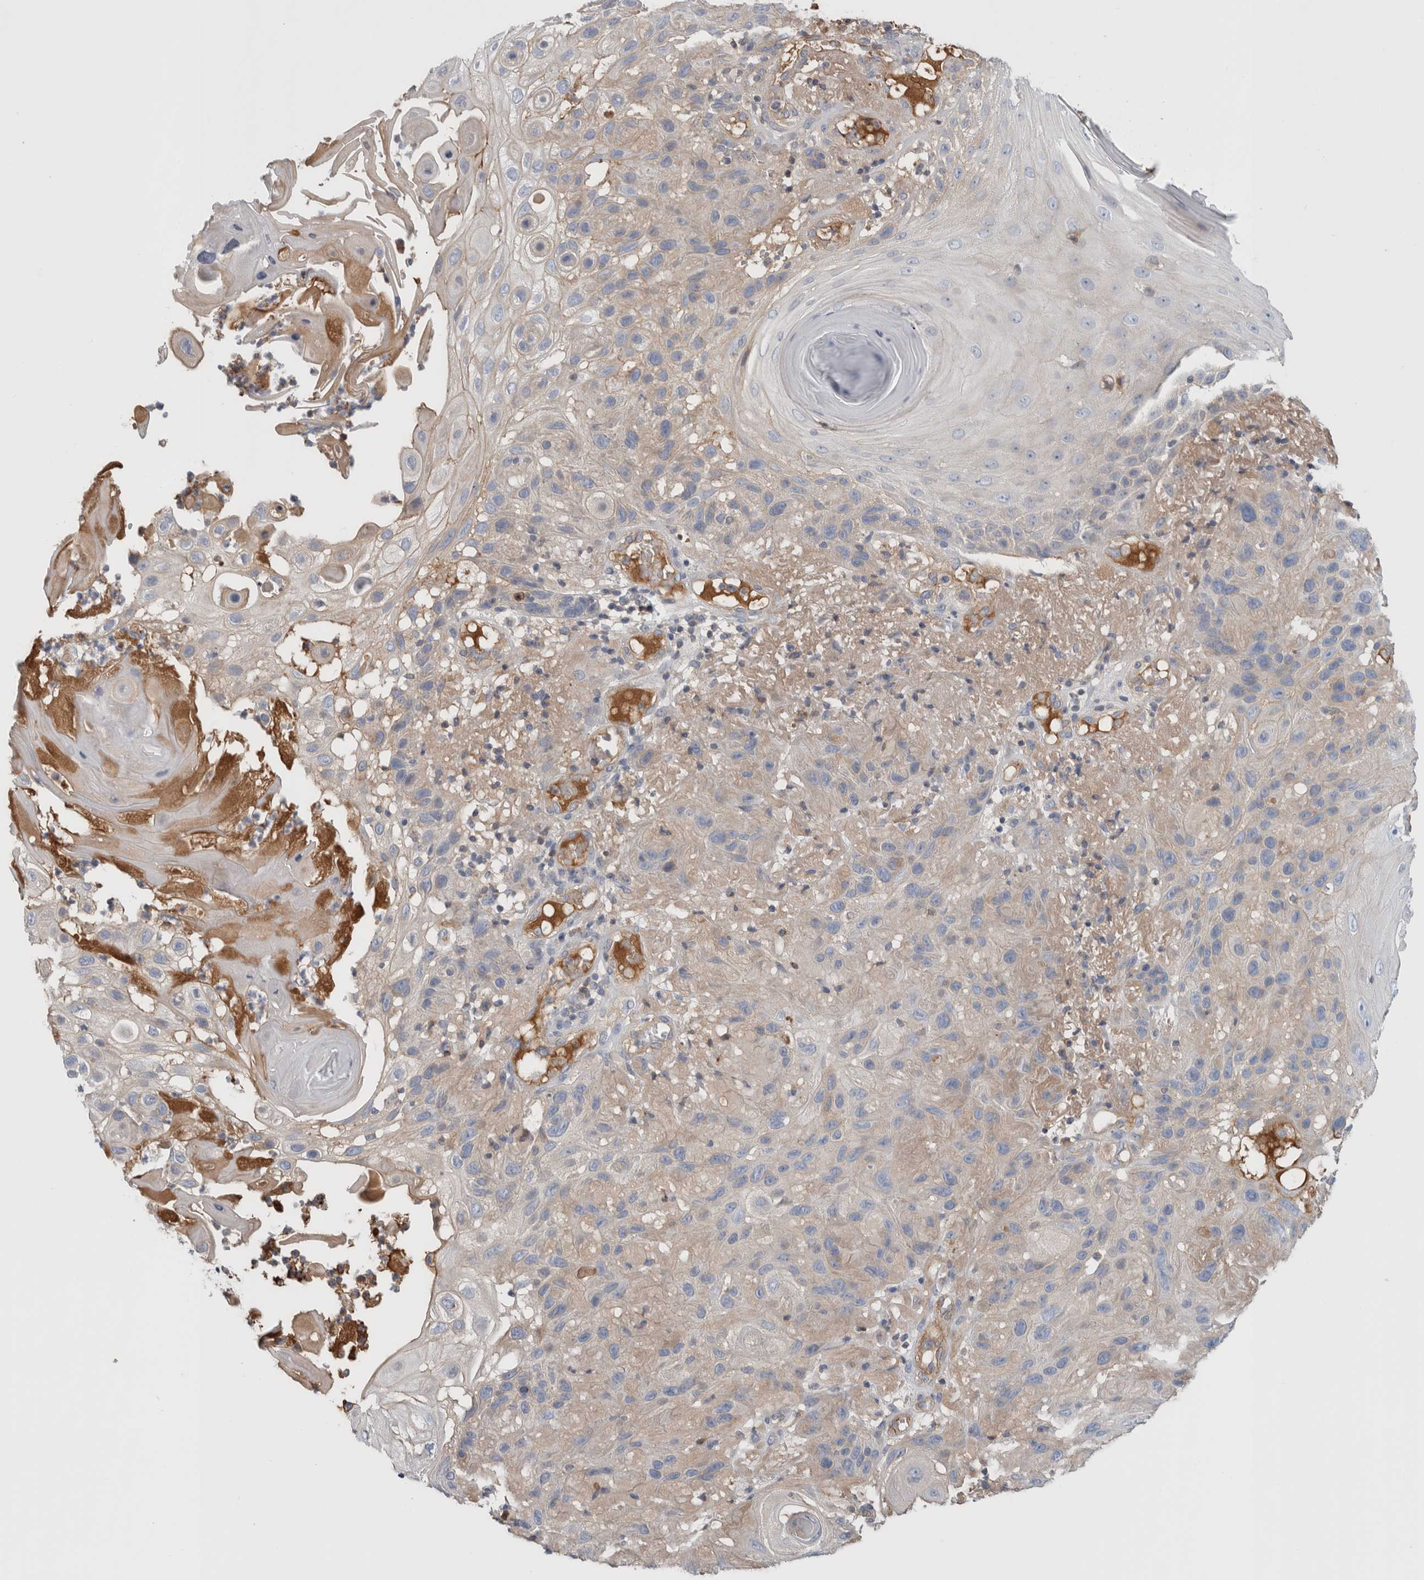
{"staining": {"intensity": "negative", "quantity": "none", "location": "none"}, "tissue": "skin cancer", "cell_type": "Tumor cells", "image_type": "cancer", "snomed": [{"axis": "morphology", "description": "Normal tissue, NOS"}, {"axis": "morphology", "description": "Squamous cell carcinoma, NOS"}, {"axis": "topography", "description": "Skin"}], "caption": "Immunohistochemical staining of human skin squamous cell carcinoma shows no significant staining in tumor cells.", "gene": "CFI", "patient": {"sex": "female", "age": 96}}